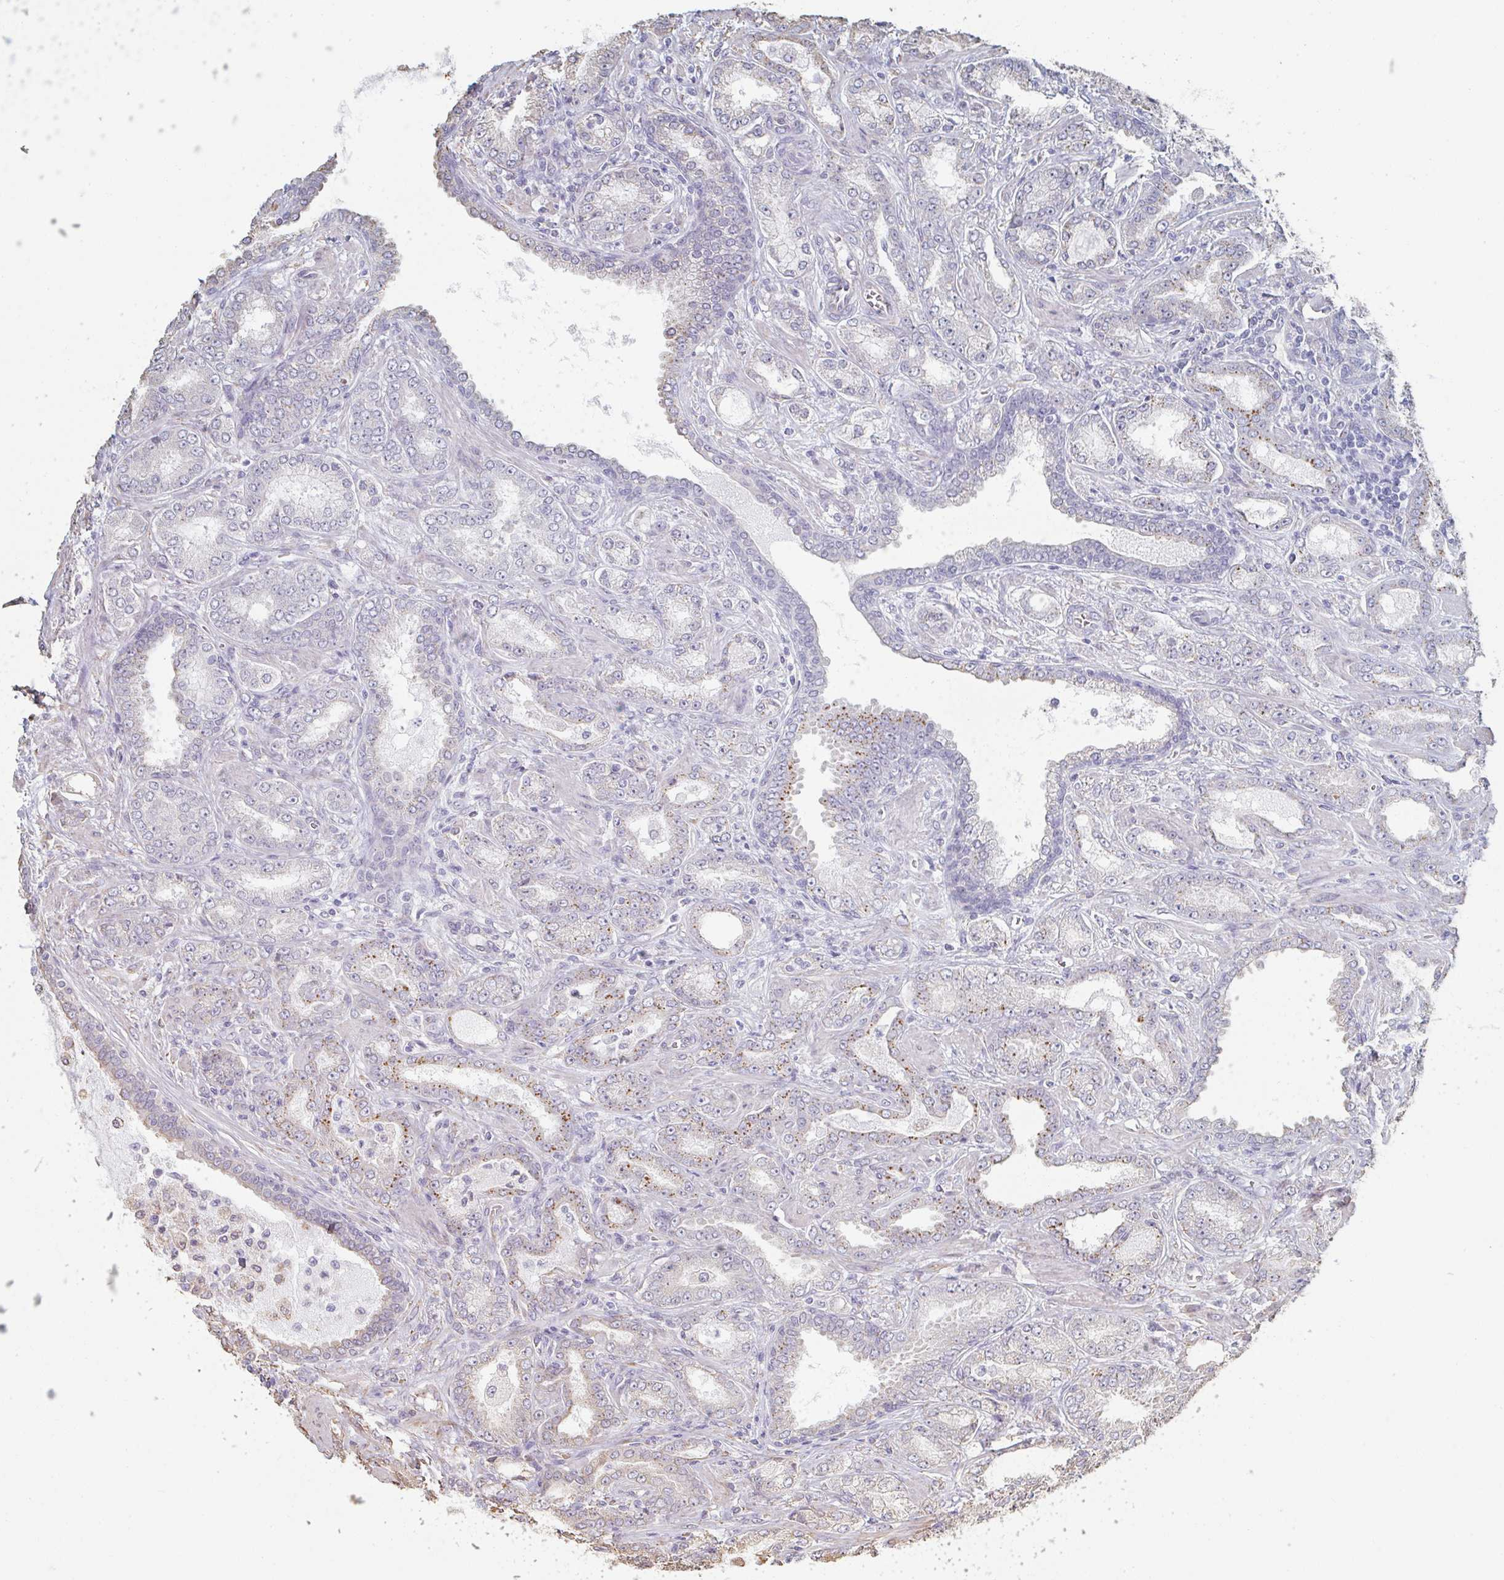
{"staining": {"intensity": "weak", "quantity": "<25%", "location": "cytoplasmic/membranous"}, "tissue": "prostate cancer", "cell_type": "Tumor cells", "image_type": "cancer", "snomed": [{"axis": "morphology", "description": "Adenocarcinoma, High grade"}, {"axis": "topography", "description": "Prostate"}], "caption": "This is a micrograph of immunohistochemistry staining of prostate cancer, which shows no staining in tumor cells.", "gene": "RAB5IF", "patient": {"sex": "male", "age": 72}}